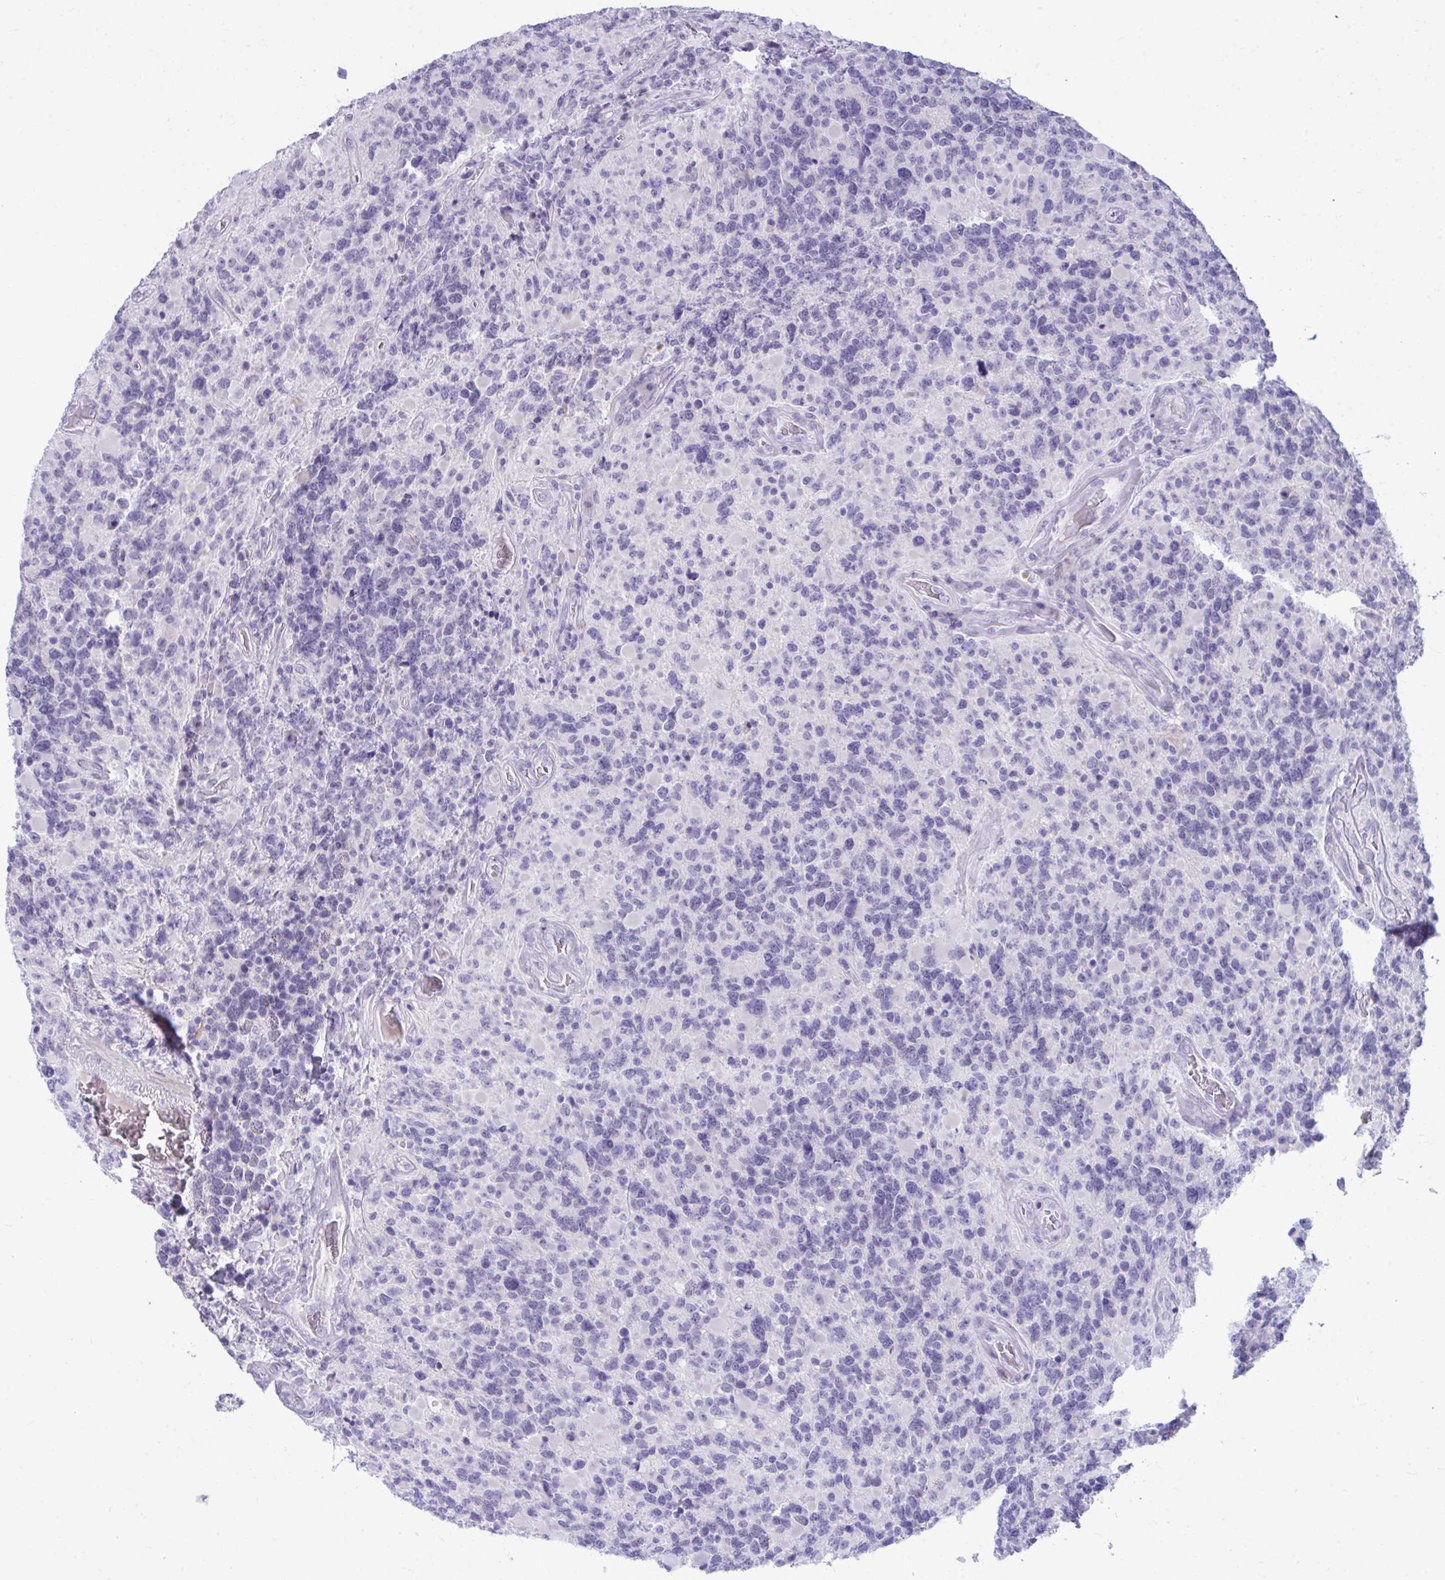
{"staining": {"intensity": "negative", "quantity": "none", "location": "none"}, "tissue": "glioma", "cell_type": "Tumor cells", "image_type": "cancer", "snomed": [{"axis": "morphology", "description": "Glioma, malignant, High grade"}, {"axis": "topography", "description": "Brain"}], "caption": "Glioma stained for a protein using immunohistochemistry (IHC) exhibits no positivity tumor cells.", "gene": "PIGZ", "patient": {"sex": "female", "age": 40}}